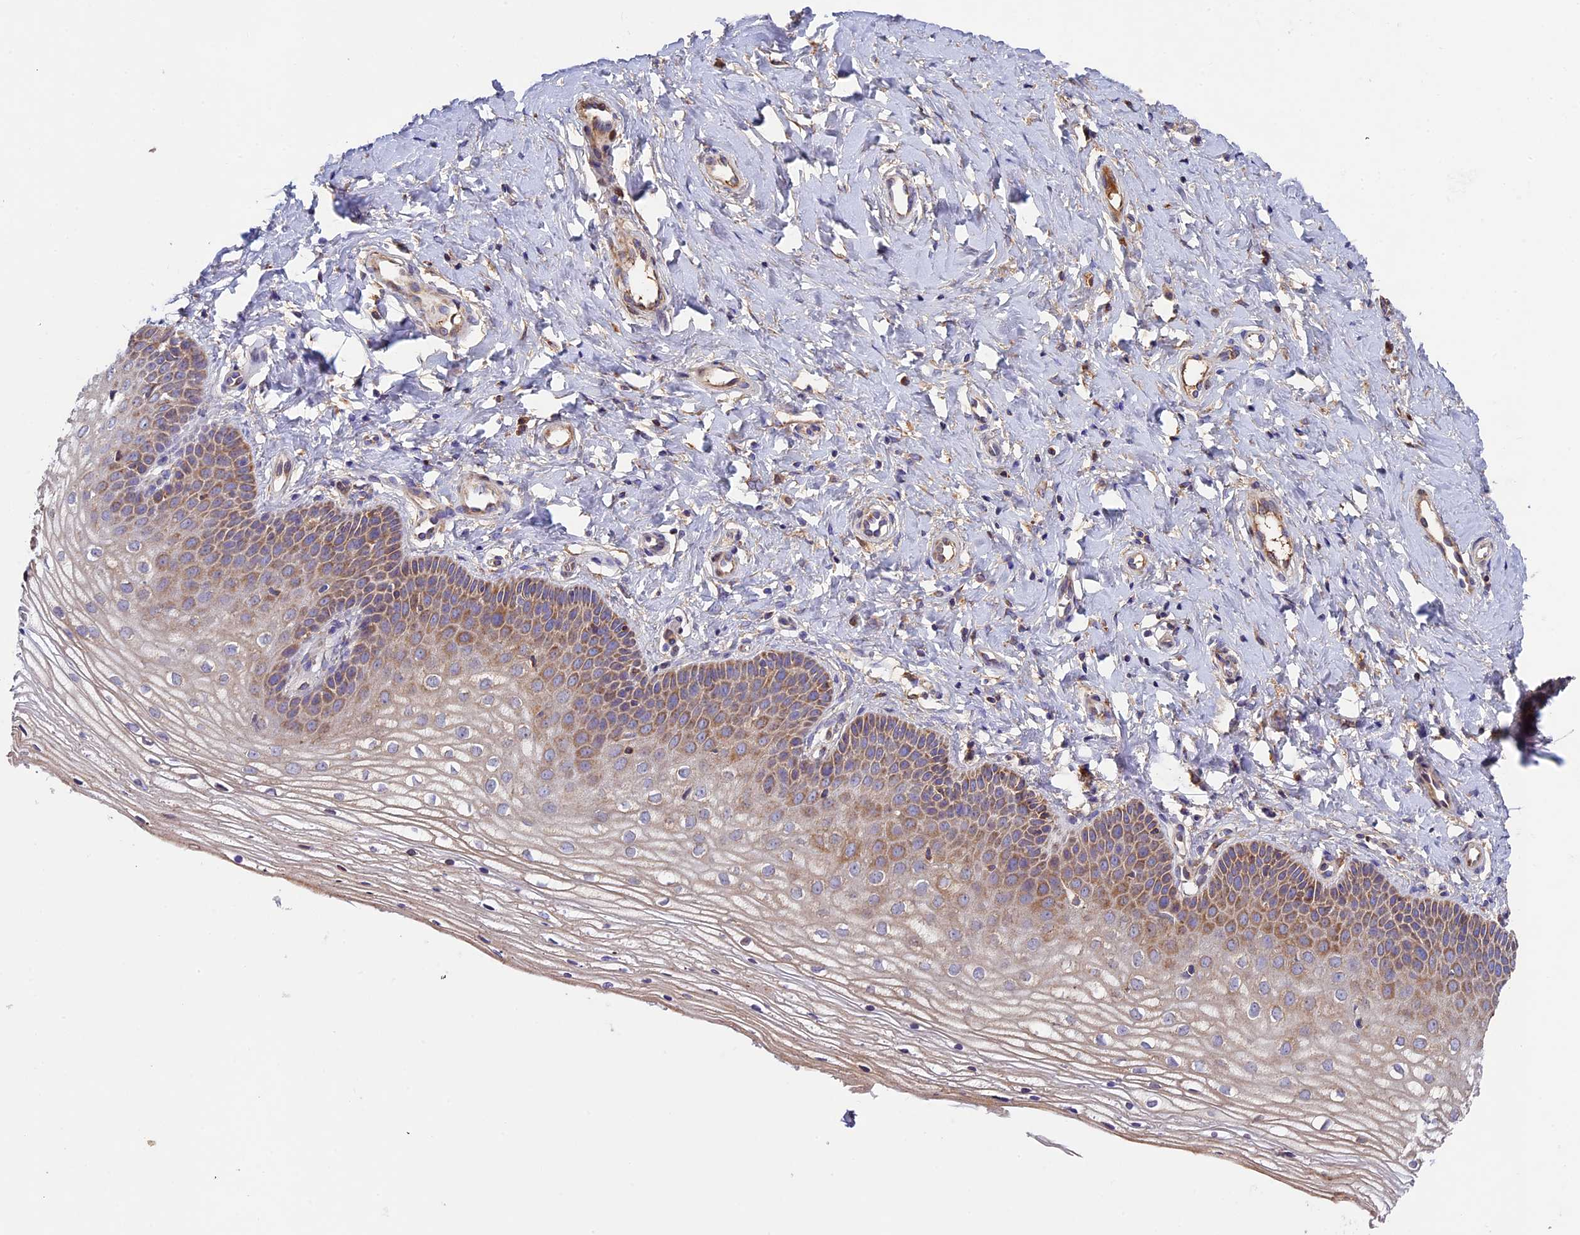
{"staining": {"intensity": "moderate", "quantity": "25%-75%", "location": "cytoplasmic/membranous"}, "tissue": "vagina", "cell_type": "Squamous epithelial cells", "image_type": "normal", "snomed": [{"axis": "morphology", "description": "Normal tissue, NOS"}, {"axis": "topography", "description": "Vagina"}], "caption": "This micrograph shows immunohistochemistry (IHC) staining of unremarkable human vagina, with medium moderate cytoplasmic/membranous expression in approximately 25%-75% of squamous epithelial cells.", "gene": "OCEL1", "patient": {"sex": "female", "age": 68}}